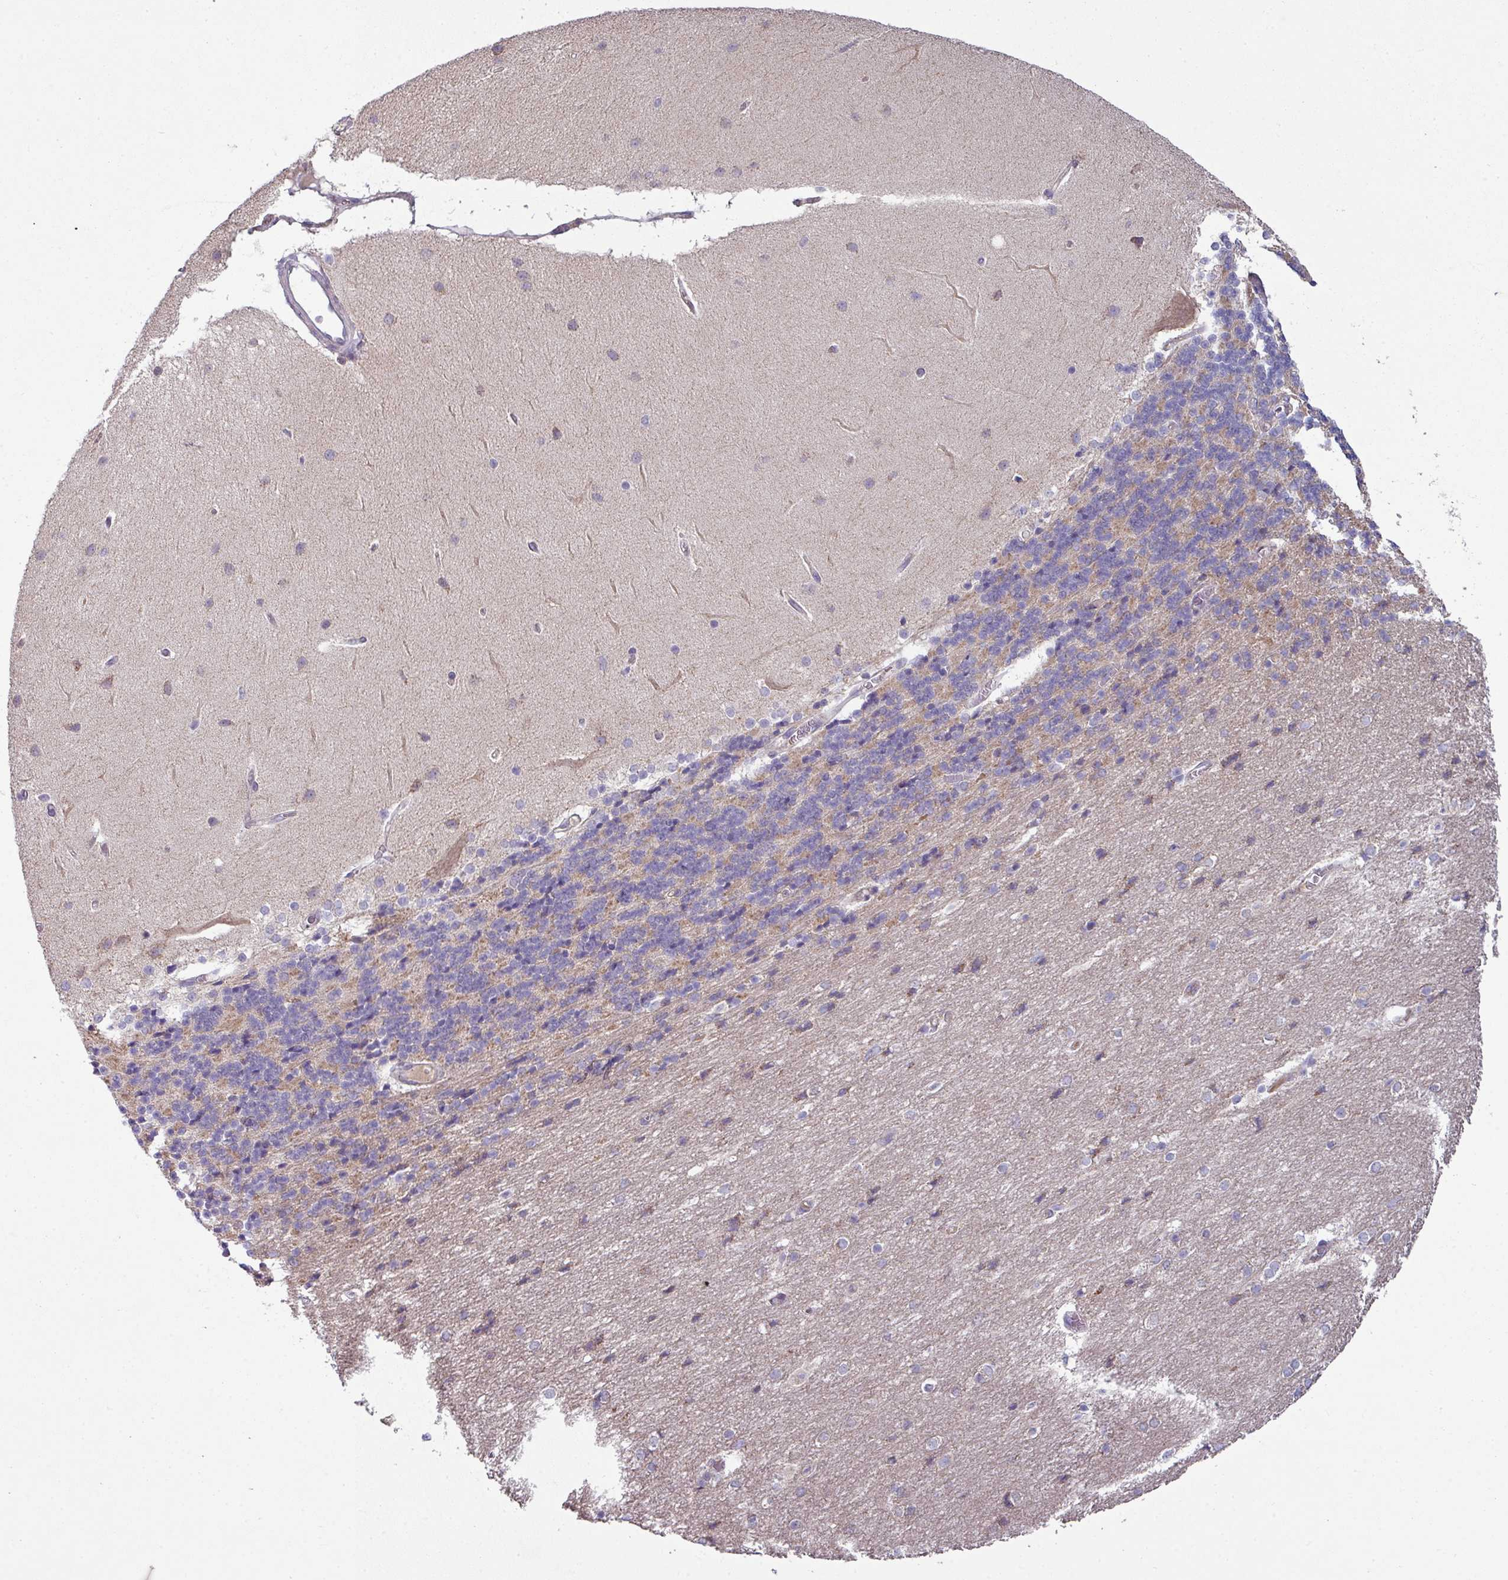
{"staining": {"intensity": "moderate", "quantity": "25%-75%", "location": "cytoplasmic/membranous"}, "tissue": "cerebellum", "cell_type": "Cells in granular layer", "image_type": "normal", "snomed": [{"axis": "morphology", "description": "Normal tissue, NOS"}, {"axis": "topography", "description": "Cerebellum"}], "caption": "Cerebellum stained with DAB immunohistochemistry (IHC) displays medium levels of moderate cytoplasmic/membranous expression in approximately 25%-75% of cells in granular layer. (DAB (3,3'-diaminobenzidine) IHC, brown staining for protein, blue staining for nuclei).", "gene": "LRRC9", "patient": {"sex": "female", "age": 54}}